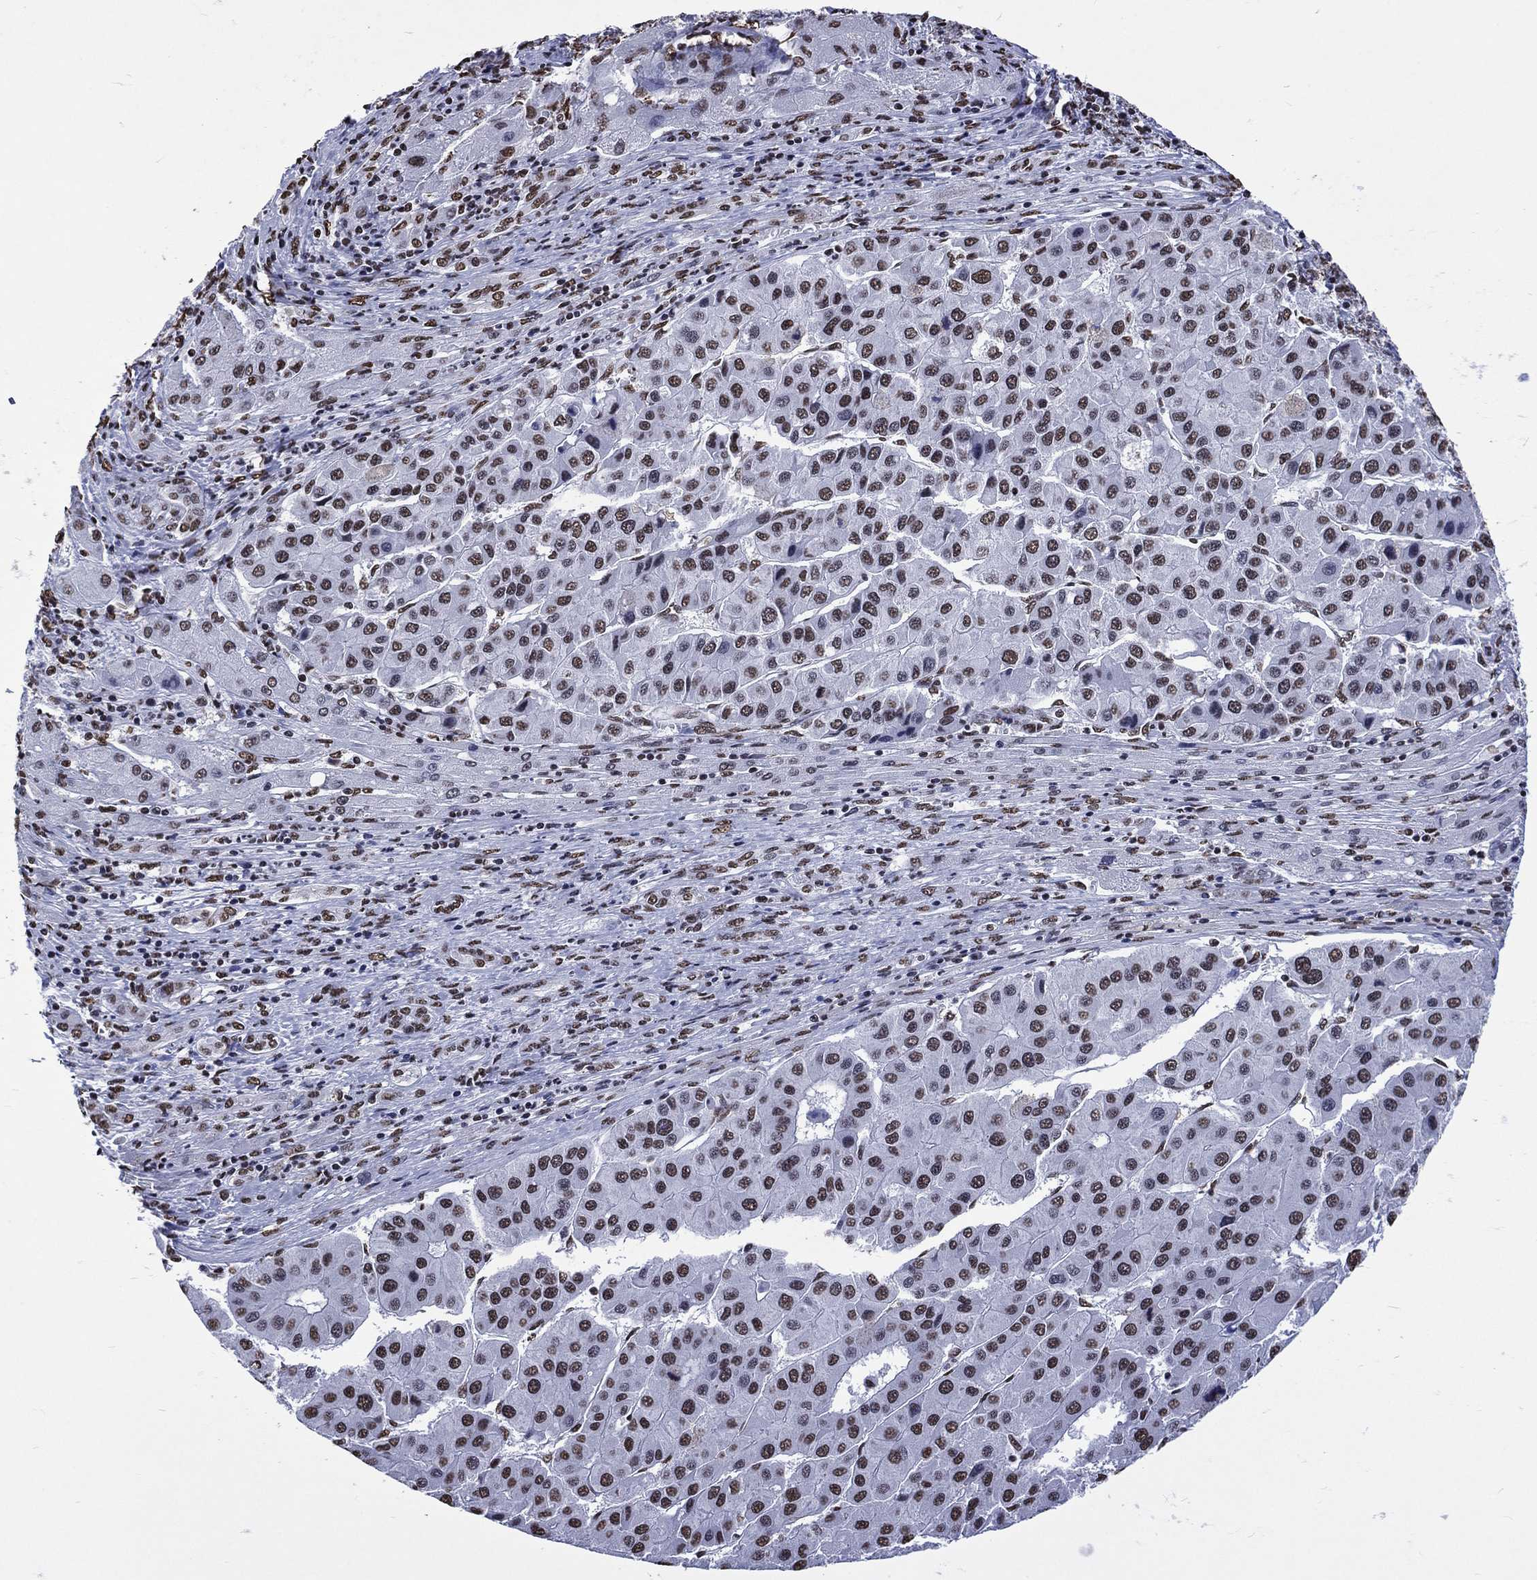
{"staining": {"intensity": "strong", "quantity": ">75%", "location": "nuclear"}, "tissue": "liver cancer", "cell_type": "Tumor cells", "image_type": "cancer", "snomed": [{"axis": "morphology", "description": "Carcinoma, Hepatocellular, NOS"}, {"axis": "topography", "description": "Liver"}], "caption": "Brown immunohistochemical staining in human liver hepatocellular carcinoma shows strong nuclear staining in about >75% of tumor cells.", "gene": "RETREG2", "patient": {"sex": "male", "age": 73}}